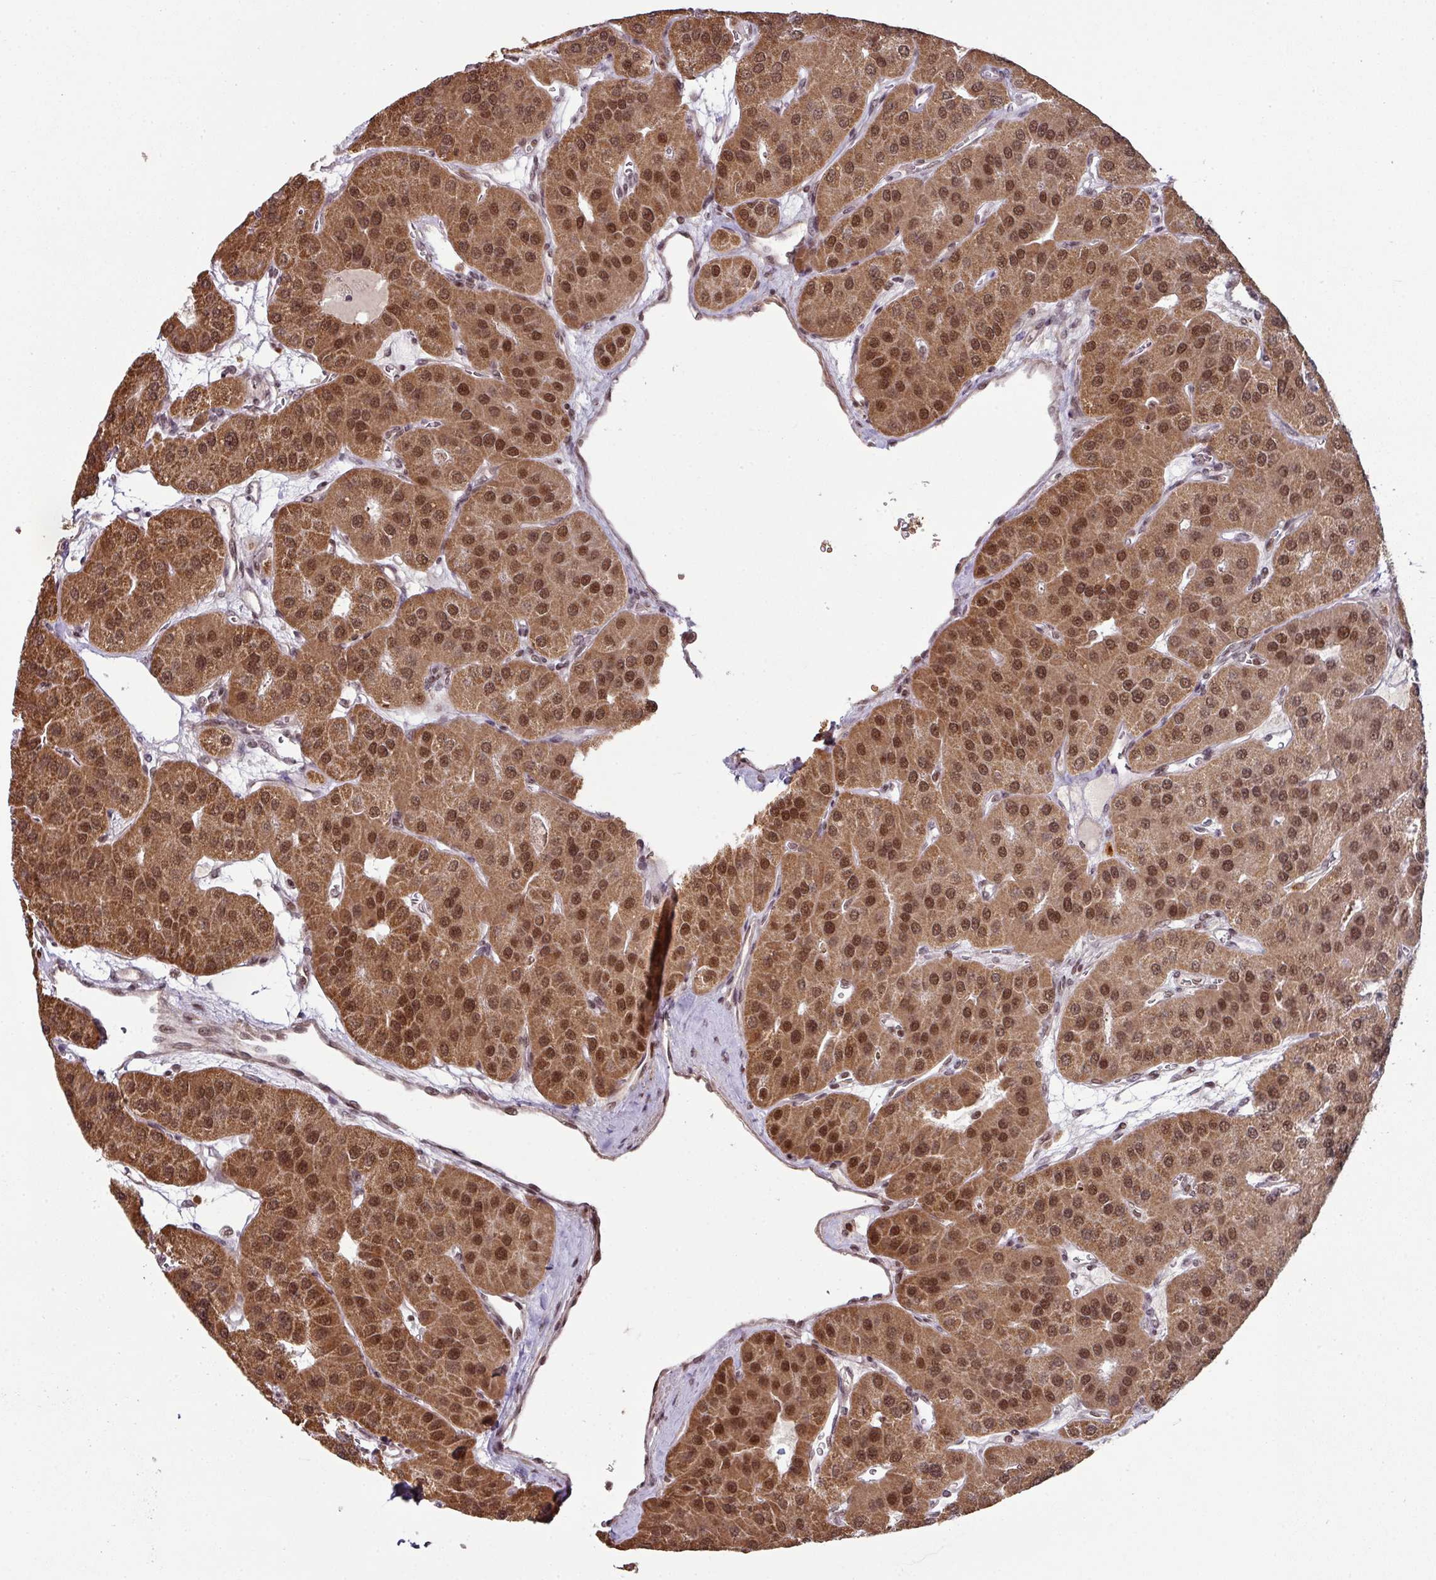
{"staining": {"intensity": "moderate", "quantity": ">75%", "location": "cytoplasmic/membranous,nuclear"}, "tissue": "parathyroid gland", "cell_type": "Glandular cells", "image_type": "normal", "snomed": [{"axis": "morphology", "description": "Normal tissue, NOS"}, {"axis": "morphology", "description": "Adenoma, NOS"}, {"axis": "topography", "description": "Parathyroid gland"}], "caption": "Moderate cytoplasmic/membranous,nuclear staining for a protein is present in about >75% of glandular cells of normal parathyroid gland using immunohistochemistry.", "gene": "PHF23", "patient": {"sex": "female", "age": 86}}